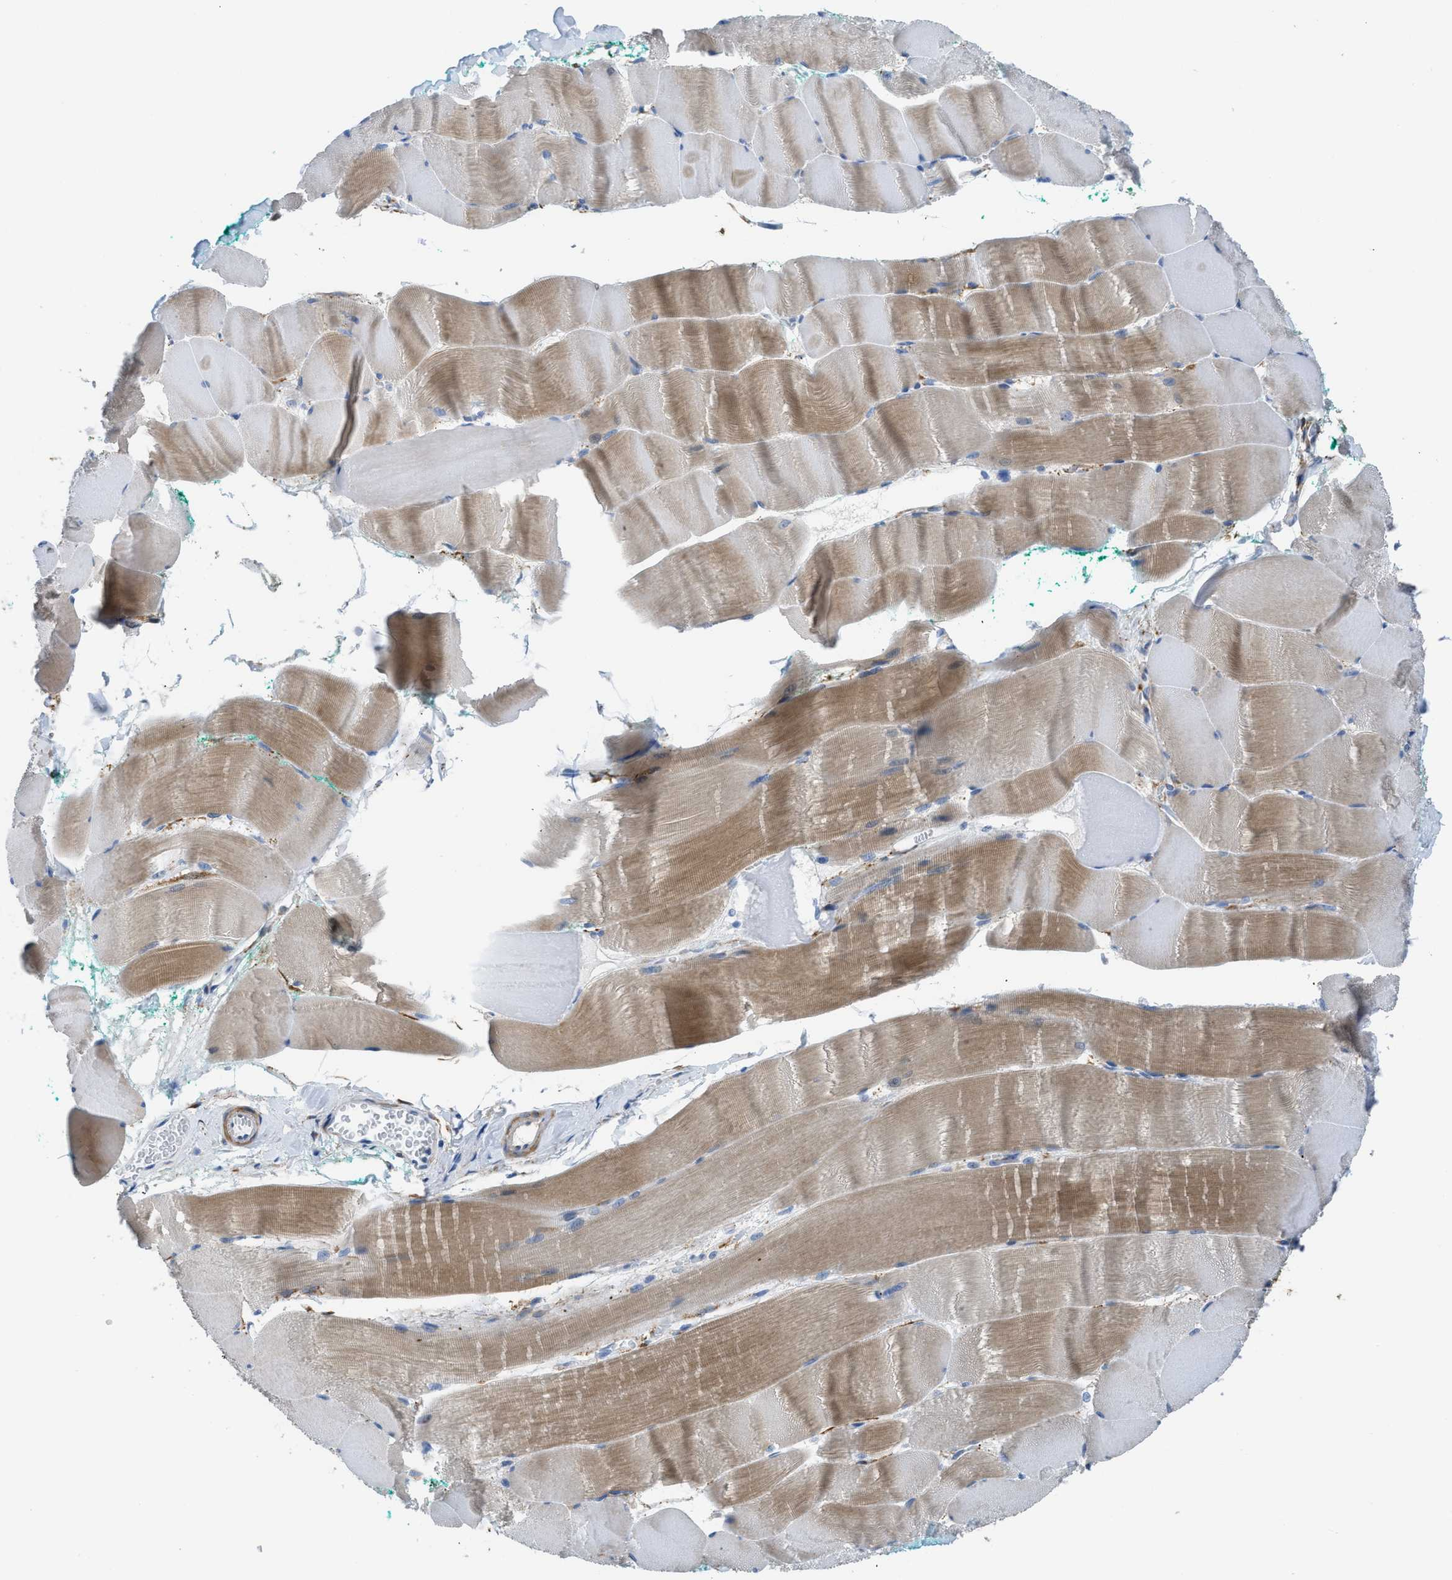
{"staining": {"intensity": "weak", "quantity": "25%-75%", "location": "cytoplasmic/membranous"}, "tissue": "skeletal muscle", "cell_type": "Myocytes", "image_type": "normal", "snomed": [{"axis": "morphology", "description": "Normal tissue, NOS"}, {"axis": "morphology", "description": "Squamous cell carcinoma, NOS"}, {"axis": "topography", "description": "Skeletal muscle"}], "caption": "An immunohistochemistry (IHC) micrograph of benign tissue is shown. Protein staining in brown labels weak cytoplasmic/membranous positivity in skeletal muscle within myocytes. The staining was performed using DAB (3,3'-diaminobenzidine), with brown indicating positive protein expression. Nuclei are stained blue with hematoxylin.", "gene": "ZSWIM5", "patient": {"sex": "male", "age": 51}}